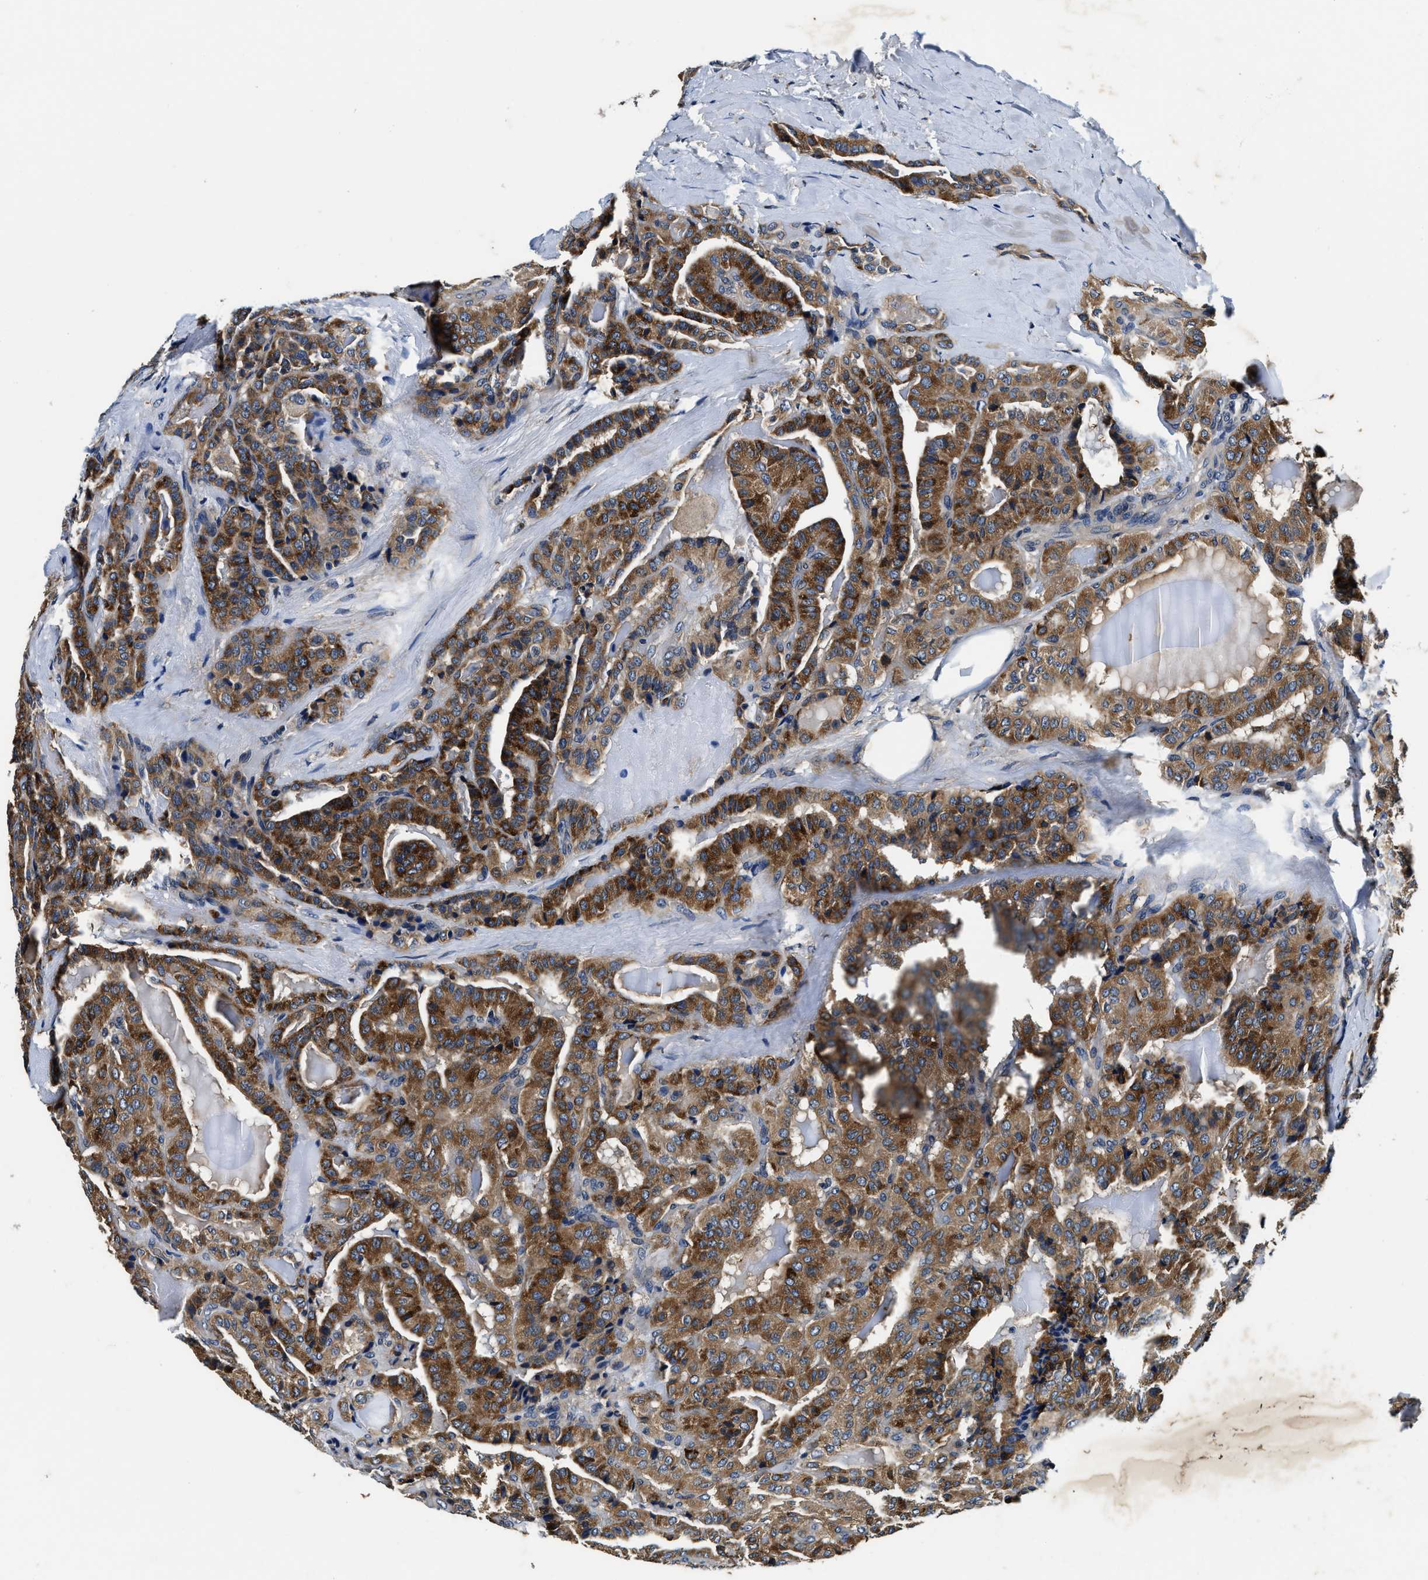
{"staining": {"intensity": "moderate", "quantity": ">75%", "location": "cytoplasmic/membranous"}, "tissue": "thyroid cancer", "cell_type": "Tumor cells", "image_type": "cancer", "snomed": [{"axis": "morphology", "description": "Papillary adenocarcinoma, NOS"}, {"axis": "topography", "description": "Thyroid gland"}], "caption": "The histopathology image displays a brown stain indicating the presence of a protein in the cytoplasmic/membranous of tumor cells in thyroid papillary adenocarcinoma. The staining is performed using DAB brown chromogen to label protein expression. The nuclei are counter-stained blue using hematoxylin.", "gene": "PI4KB", "patient": {"sex": "male", "age": 77}}